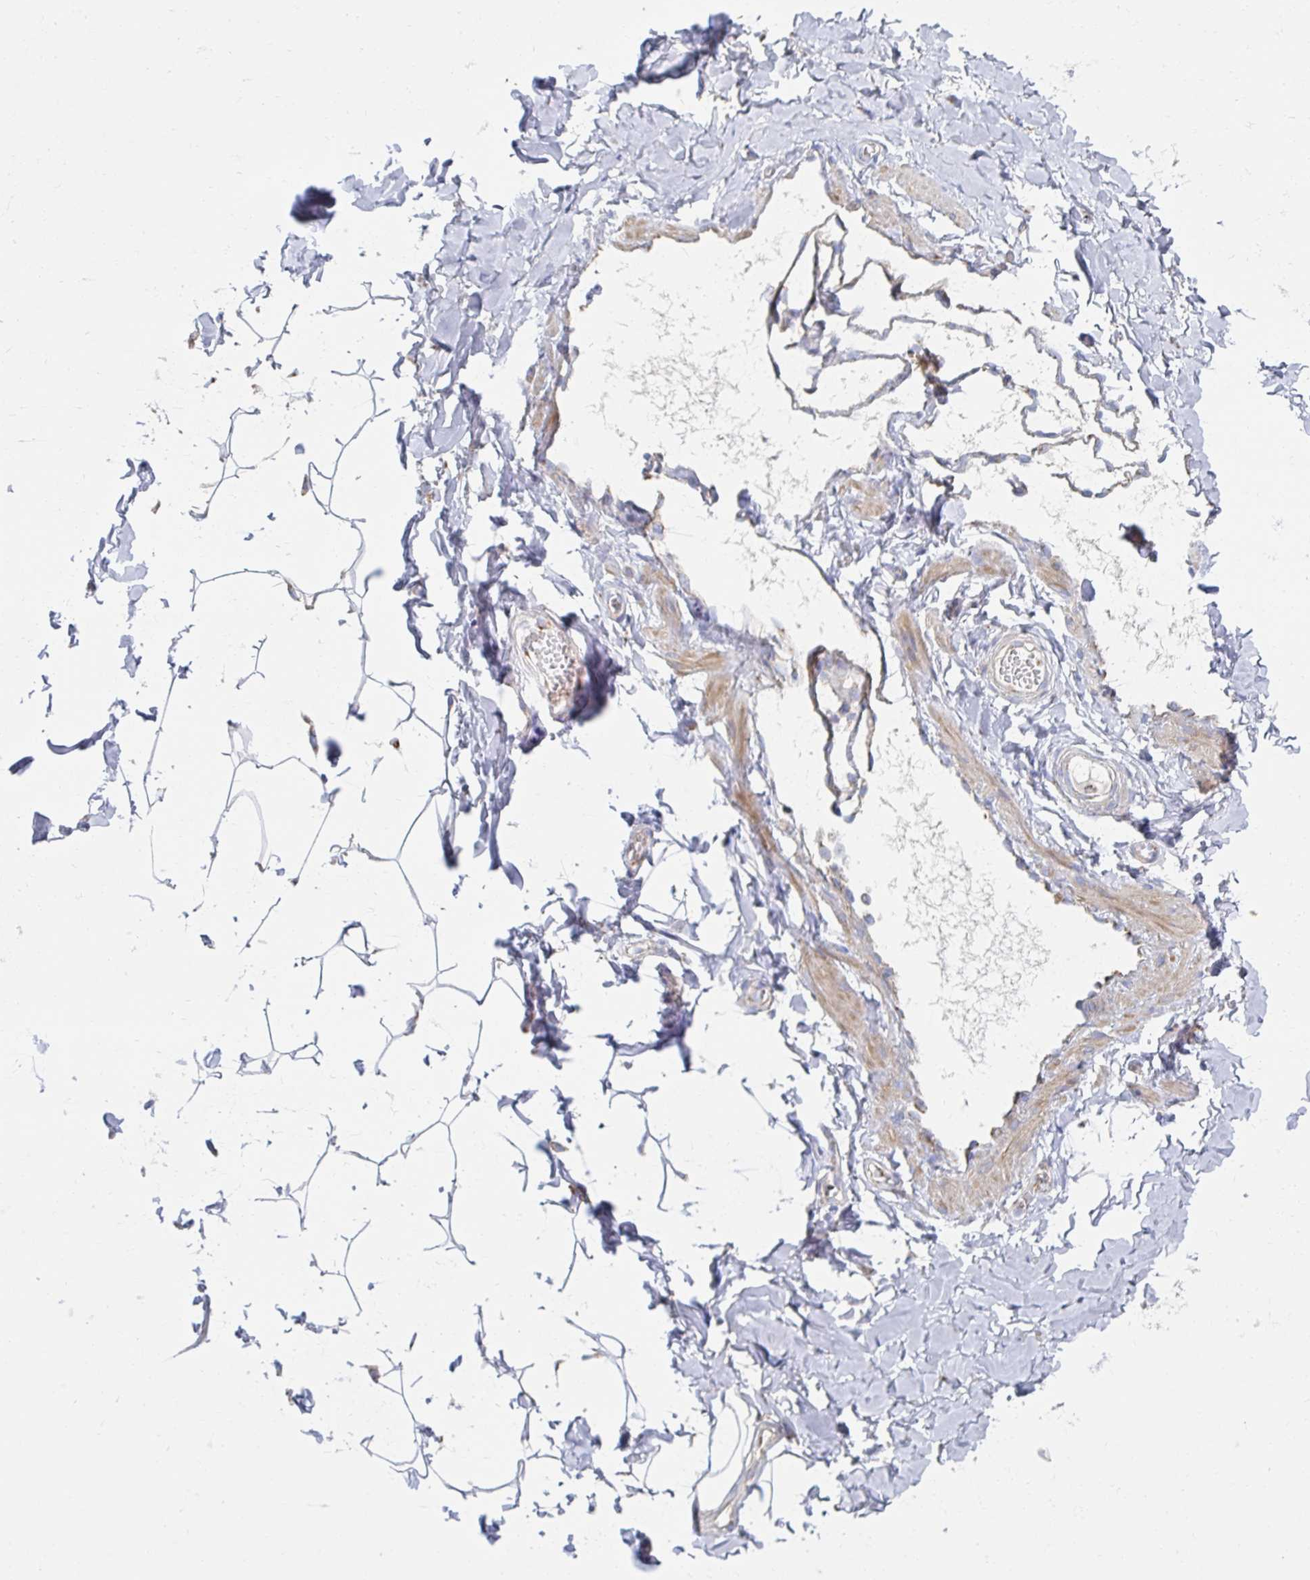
{"staining": {"intensity": "negative", "quantity": "none", "location": "none"}, "tissue": "adipose tissue", "cell_type": "Adipocytes", "image_type": "normal", "snomed": [{"axis": "morphology", "description": "Normal tissue, NOS"}, {"axis": "topography", "description": "Soft tissue"}, {"axis": "topography", "description": "Adipose tissue"}, {"axis": "topography", "description": "Vascular tissue"}, {"axis": "topography", "description": "Peripheral nerve tissue"}], "caption": "An immunohistochemistry (IHC) histopathology image of benign adipose tissue is shown. There is no staining in adipocytes of adipose tissue. (Stains: DAB immunohistochemistry (IHC) with hematoxylin counter stain, Microscopy: brightfield microscopy at high magnification).", "gene": "MAVS", "patient": {"sex": "male", "age": 29}}